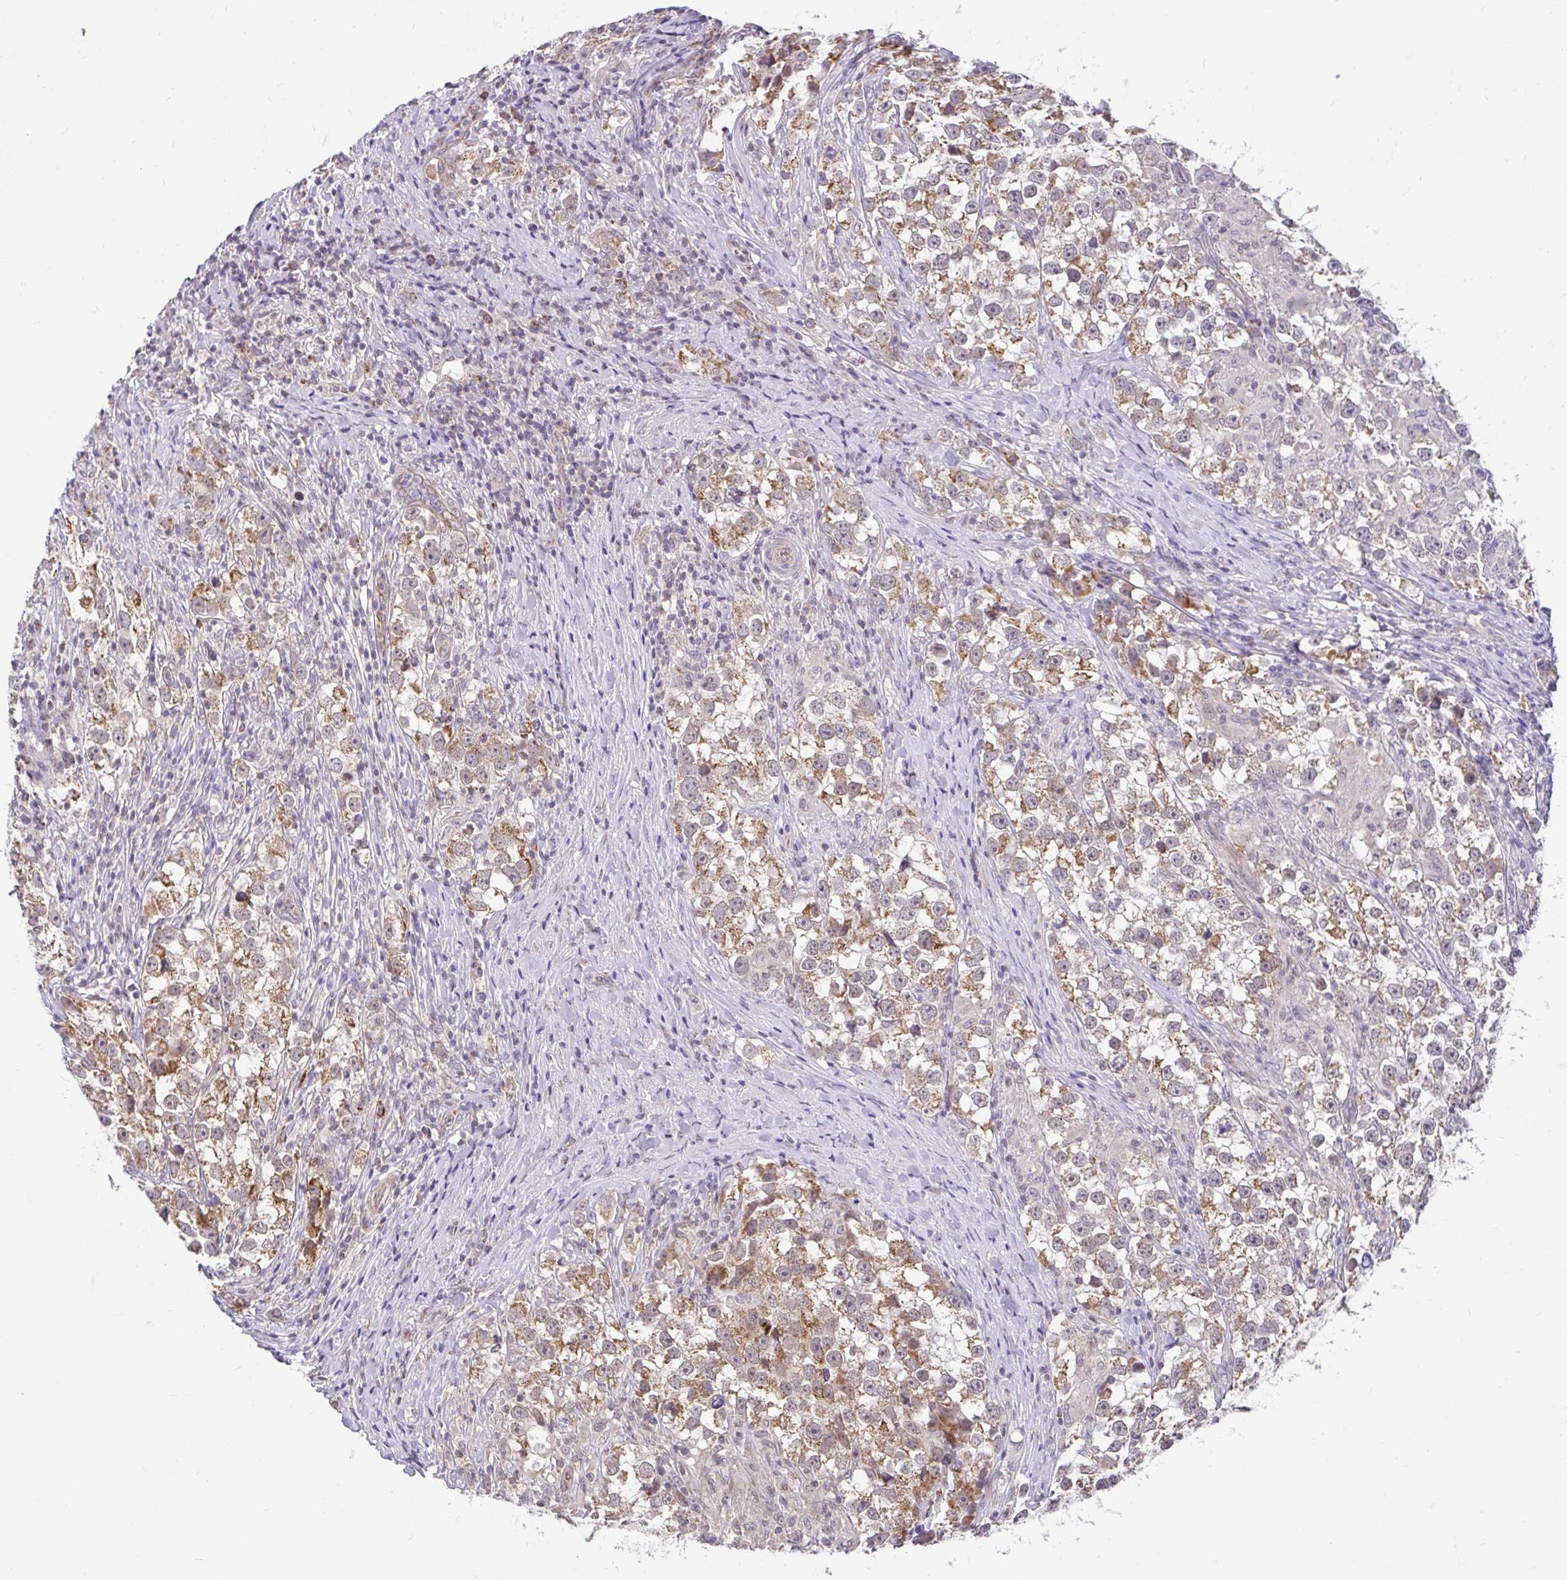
{"staining": {"intensity": "moderate", "quantity": "25%-75%", "location": "cytoplasmic/membranous"}, "tissue": "testis cancer", "cell_type": "Tumor cells", "image_type": "cancer", "snomed": [{"axis": "morphology", "description": "Seminoma, NOS"}, {"axis": "topography", "description": "Testis"}], "caption": "High-power microscopy captured an immunohistochemistry (IHC) image of testis cancer (seminoma), revealing moderate cytoplasmic/membranous staining in about 25%-75% of tumor cells.", "gene": "PYCR2", "patient": {"sex": "male", "age": 46}}